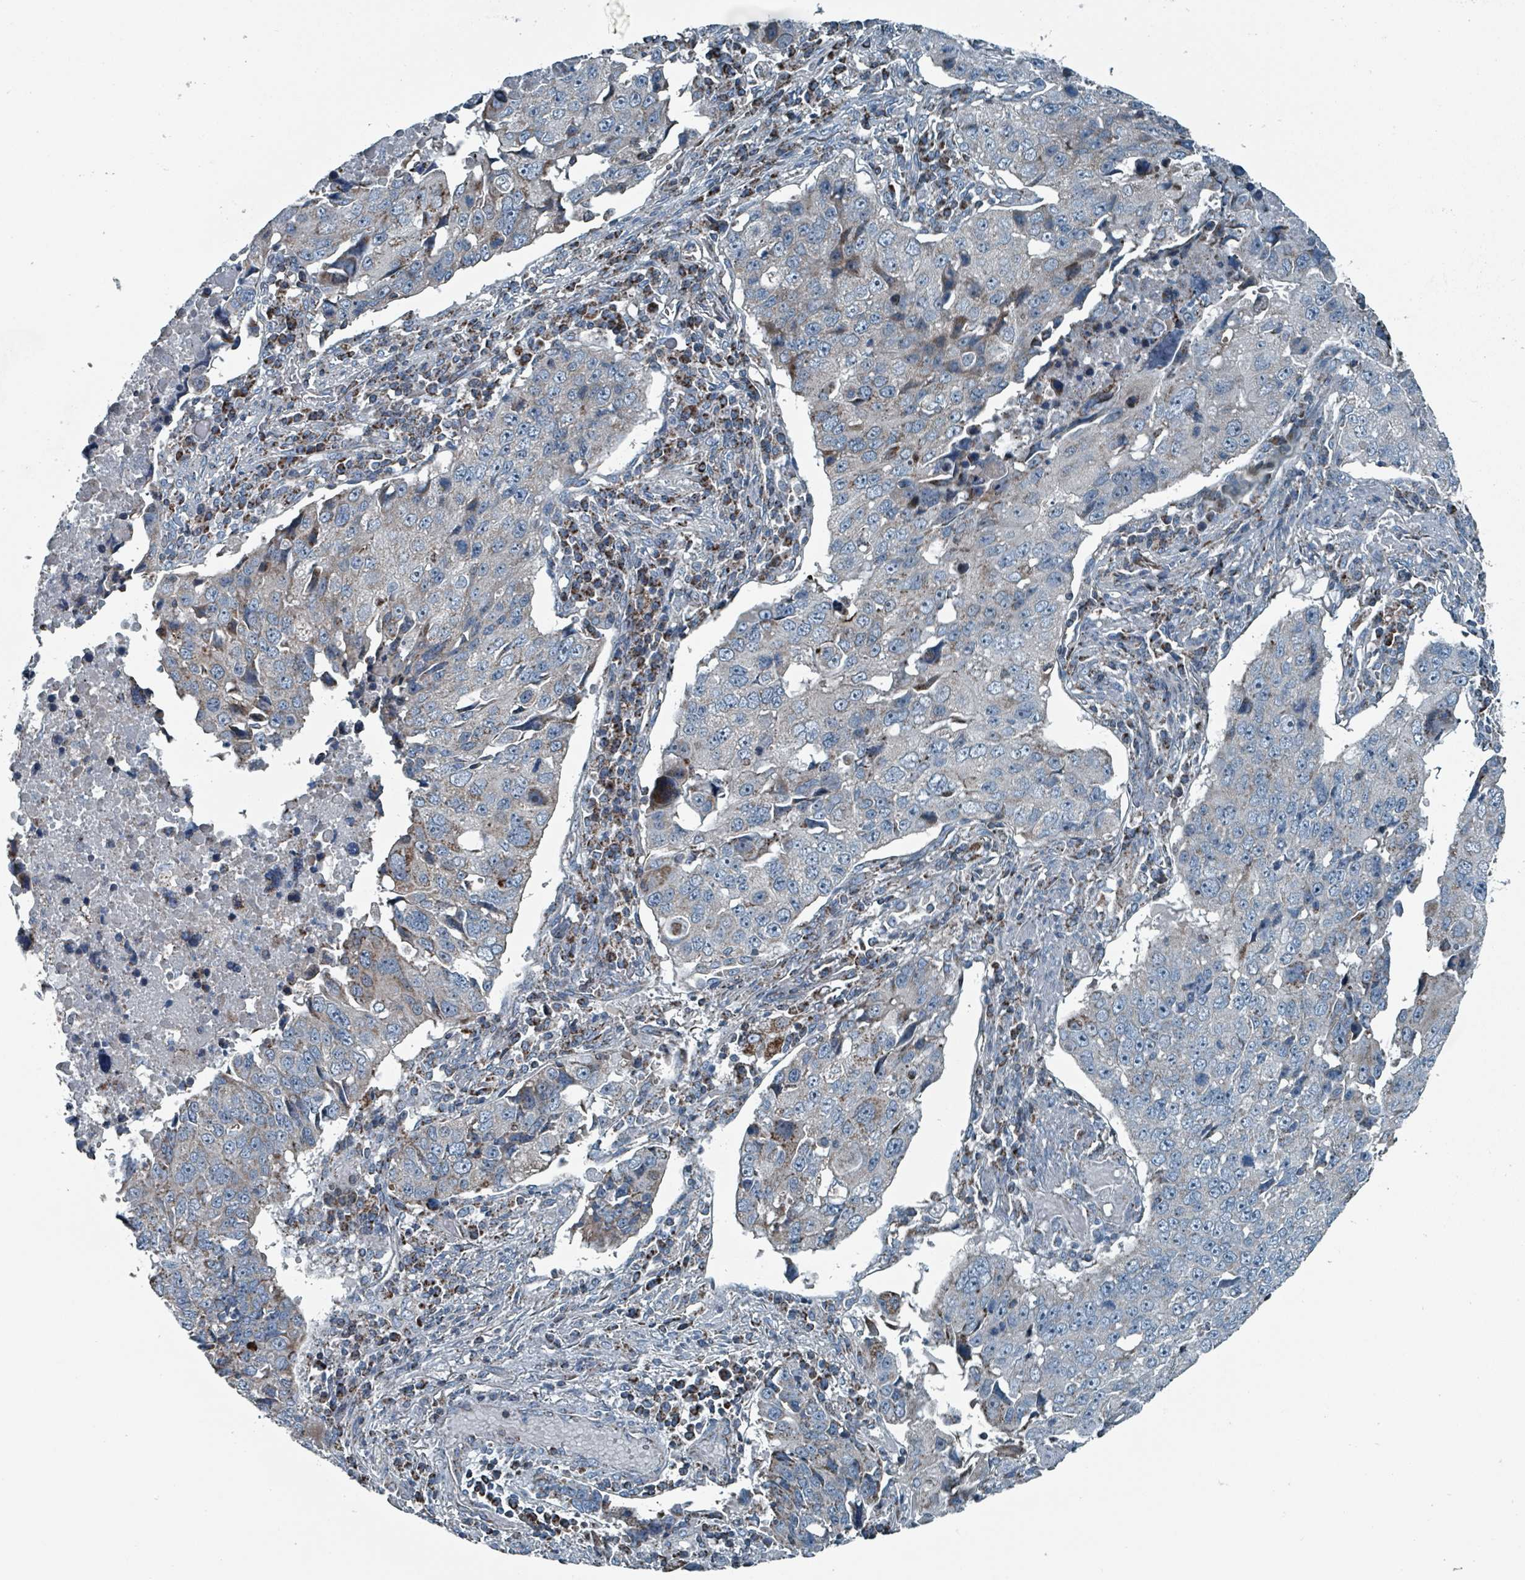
{"staining": {"intensity": "negative", "quantity": "none", "location": "none"}, "tissue": "lung cancer", "cell_type": "Tumor cells", "image_type": "cancer", "snomed": [{"axis": "morphology", "description": "Squamous cell carcinoma, NOS"}, {"axis": "topography", "description": "Lung"}], "caption": "This is an immunohistochemistry histopathology image of lung cancer (squamous cell carcinoma). There is no staining in tumor cells.", "gene": "ABHD18", "patient": {"sex": "female", "age": 66}}